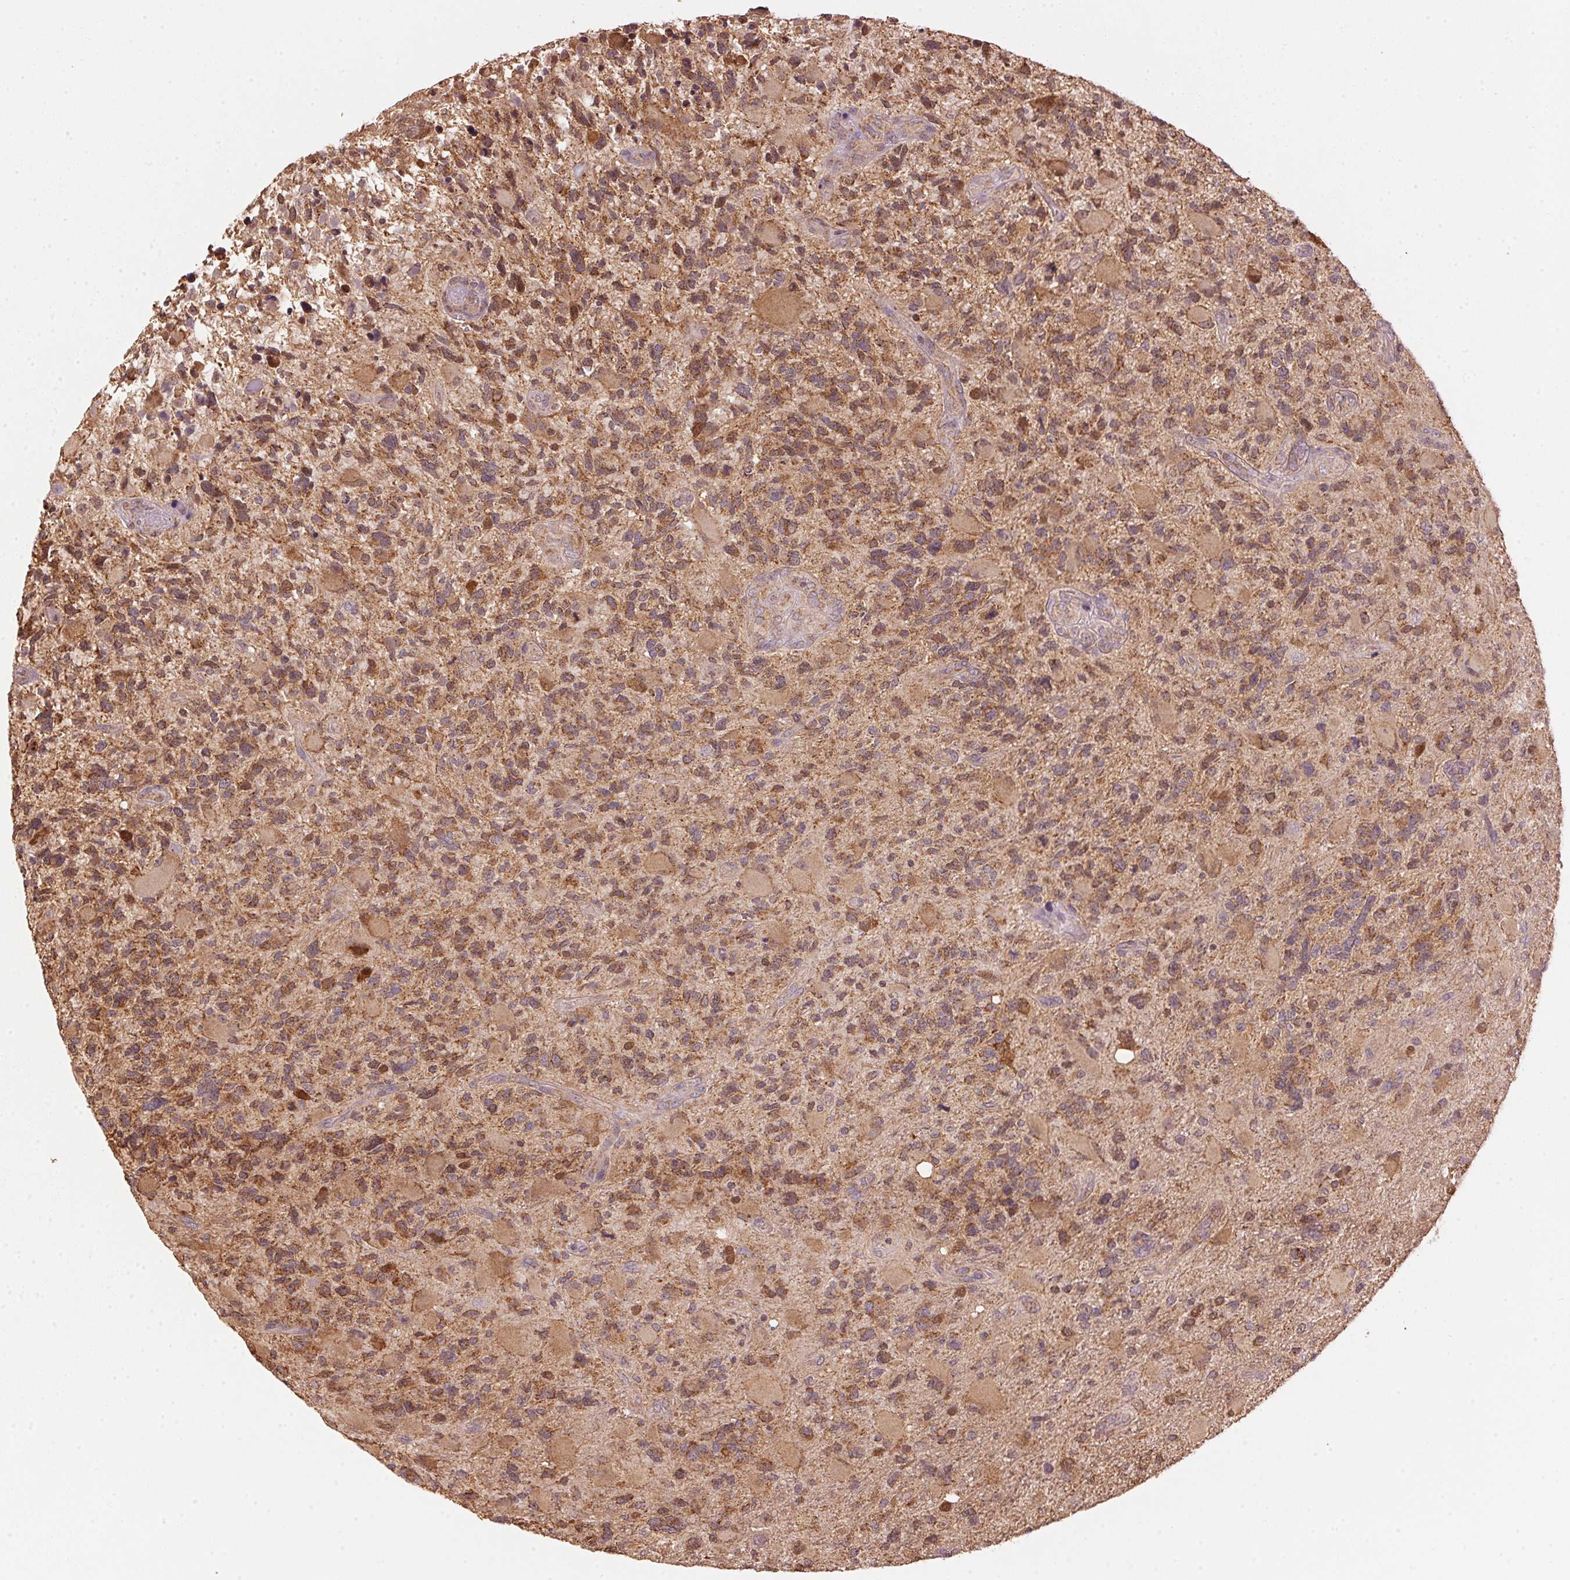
{"staining": {"intensity": "moderate", "quantity": ">75%", "location": "cytoplasmic/membranous"}, "tissue": "glioma", "cell_type": "Tumor cells", "image_type": "cancer", "snomed": [{"axis": "morphology", "description": "Glioma, malignant, High grade"}, {"axis": "topography", "description": "Brain"}], "caption": "This photomicrograph displays glioma stained with immunohistochemistry (IHC) to label a protein in brown. The cytoplasmic/membranous of tumor cells show moderate positivity for the protein. Nuclei are counter-stained blue.", "gene": "ARHGAP6", "patient": {"sex": "female", "age": 71}}